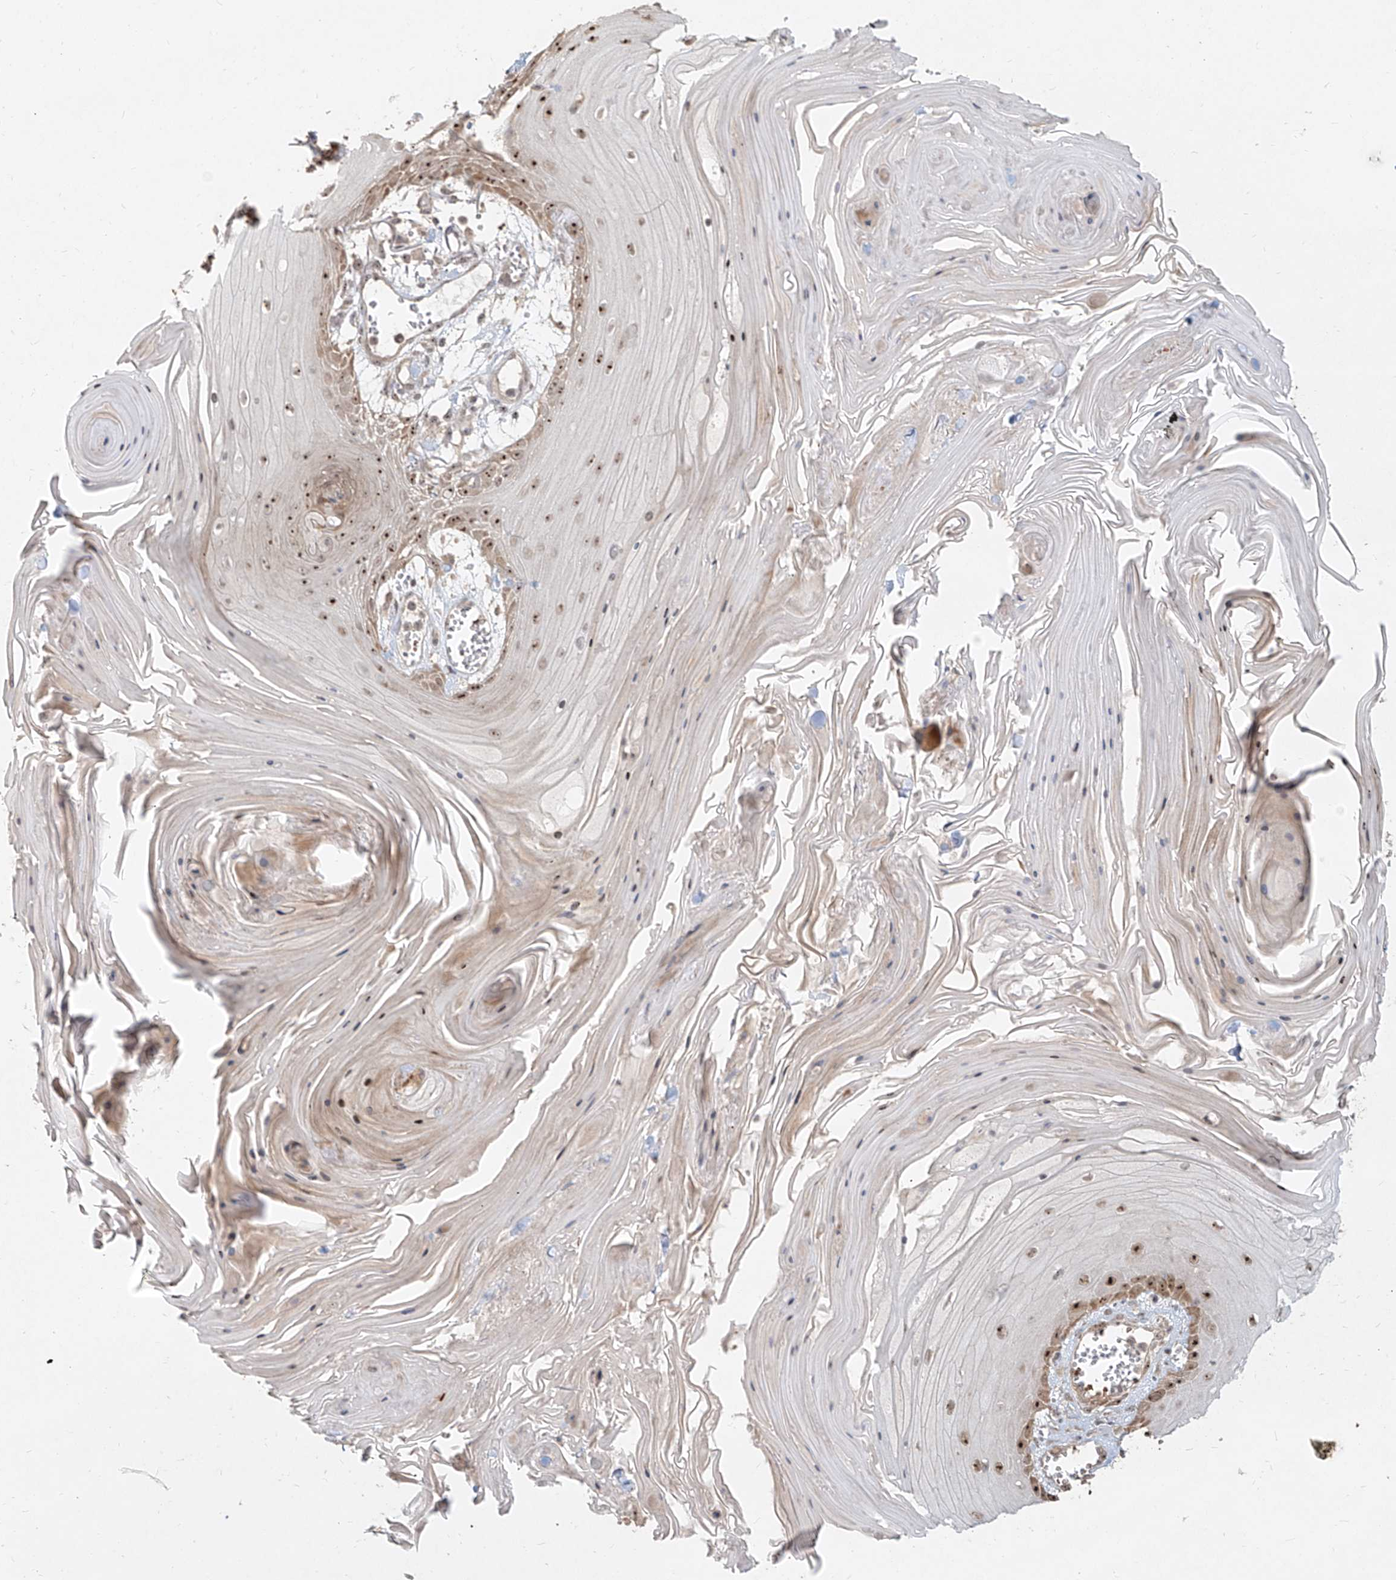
{"staining": {"intensity": "moderate", "quantity": ">75%", "location": "cytoplasmic/membranous,nuclear"}, "tissue": "skin cancer", "cell_type": "Tumor cells", "image_type": "cancer", "snomed": [{"axis": "morphology", "description": "Squamous cell carcinoma, NOS"}, {"axis": "topography", "description": "Skin"}], "caption": "Protein expression by IHC displays moderate cytoplasmic/membranous and nuclear staining in about >75% of tumor cells in skin squamous cell carcinoma. The staining was performed using DAB to visualize the protein expression in brown, while the nuclei were stained in blue with hematoxylin (Magnification: 20x).", "gene": "BYSL", "patient": {"sex": "male", "age": 74}}